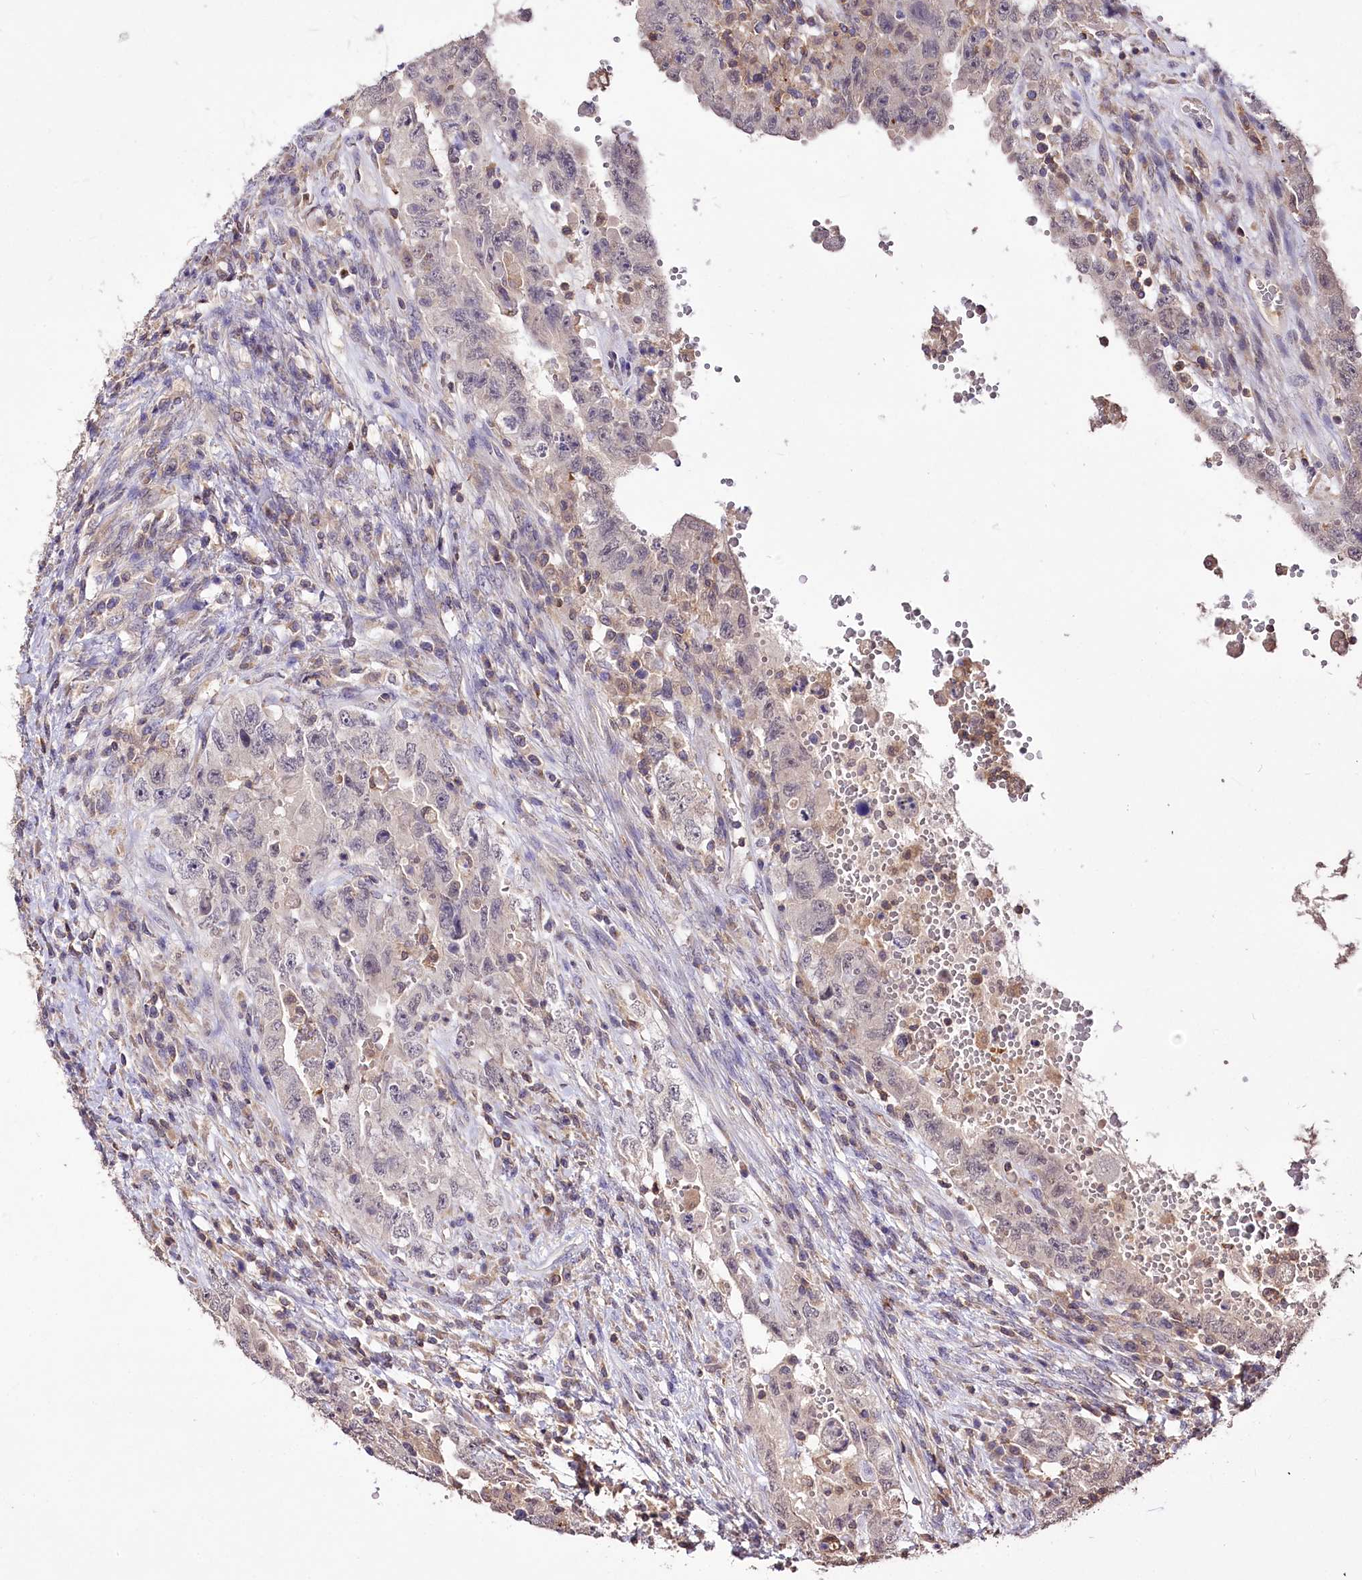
{"staining": {"intensity": "weak", "quantity": "<25%", "location": "cytoplasmic/membranous"}, "tissue": "testis cancer", "cell_type": "Tumor cells", "image_type": "cancer", "snomed": [{"axis": "morphology", "description": "Carcinoma, Embryonal, NOS"}, {"axis": "topography", "description": "Testis"}], "caption": "An immunohistochemistry (IHC) histopathology image of testis cancer (embryonal carcinoma) is shown. There is no staining in tumor cells of testis cancer (embryonal carcinoma). The staining is performed using DAB (3,3'-diaminobenzidine) brown chromogen with nuclei counter-stained in using hematoxylin.", "gene": "SERGEF", "patient": {"sex": "male", "age": 26}}